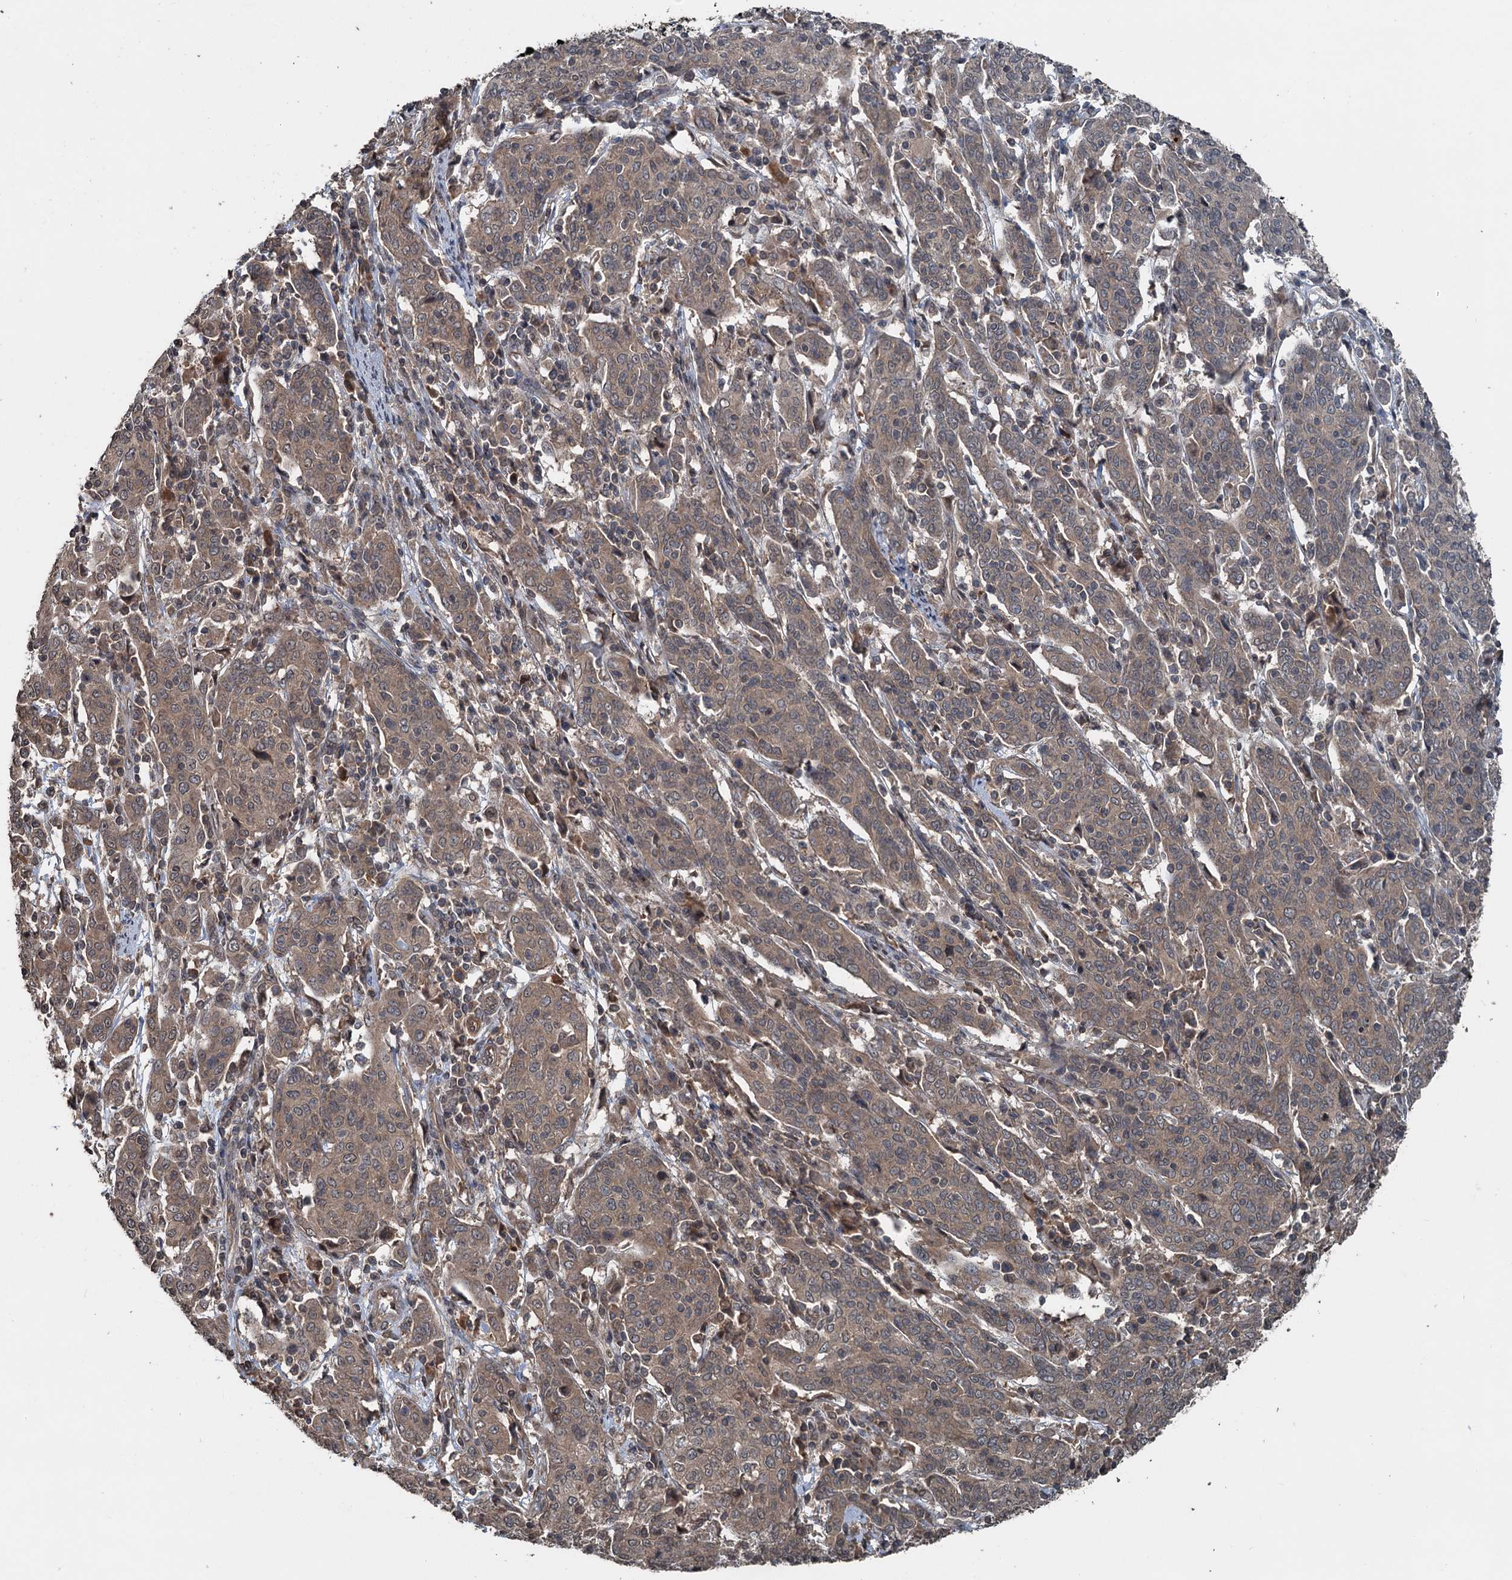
{"staining": {"intensity": "moderate", "quantity": ">75%", "location": "cytoplasmic/membranous"}, "tissue": "cervical cancer", "cell_type": "Tumor cells", "image_type": "cancer", "snomed": [{"axis": "morphology", "description": "Squamous cell carcinoma, NOS"}, {"axis": "topography", "description": "Cervix"}], "caption": "Moderate cytoplasmic/membranous staining for a protein is appreciated in approximately >75% of tumor cells of cervical cancer (squamous cell carcinoma) using IHC.", "gene": "N4BP2L2", "patient": {"sex": "female", "age": 67}}